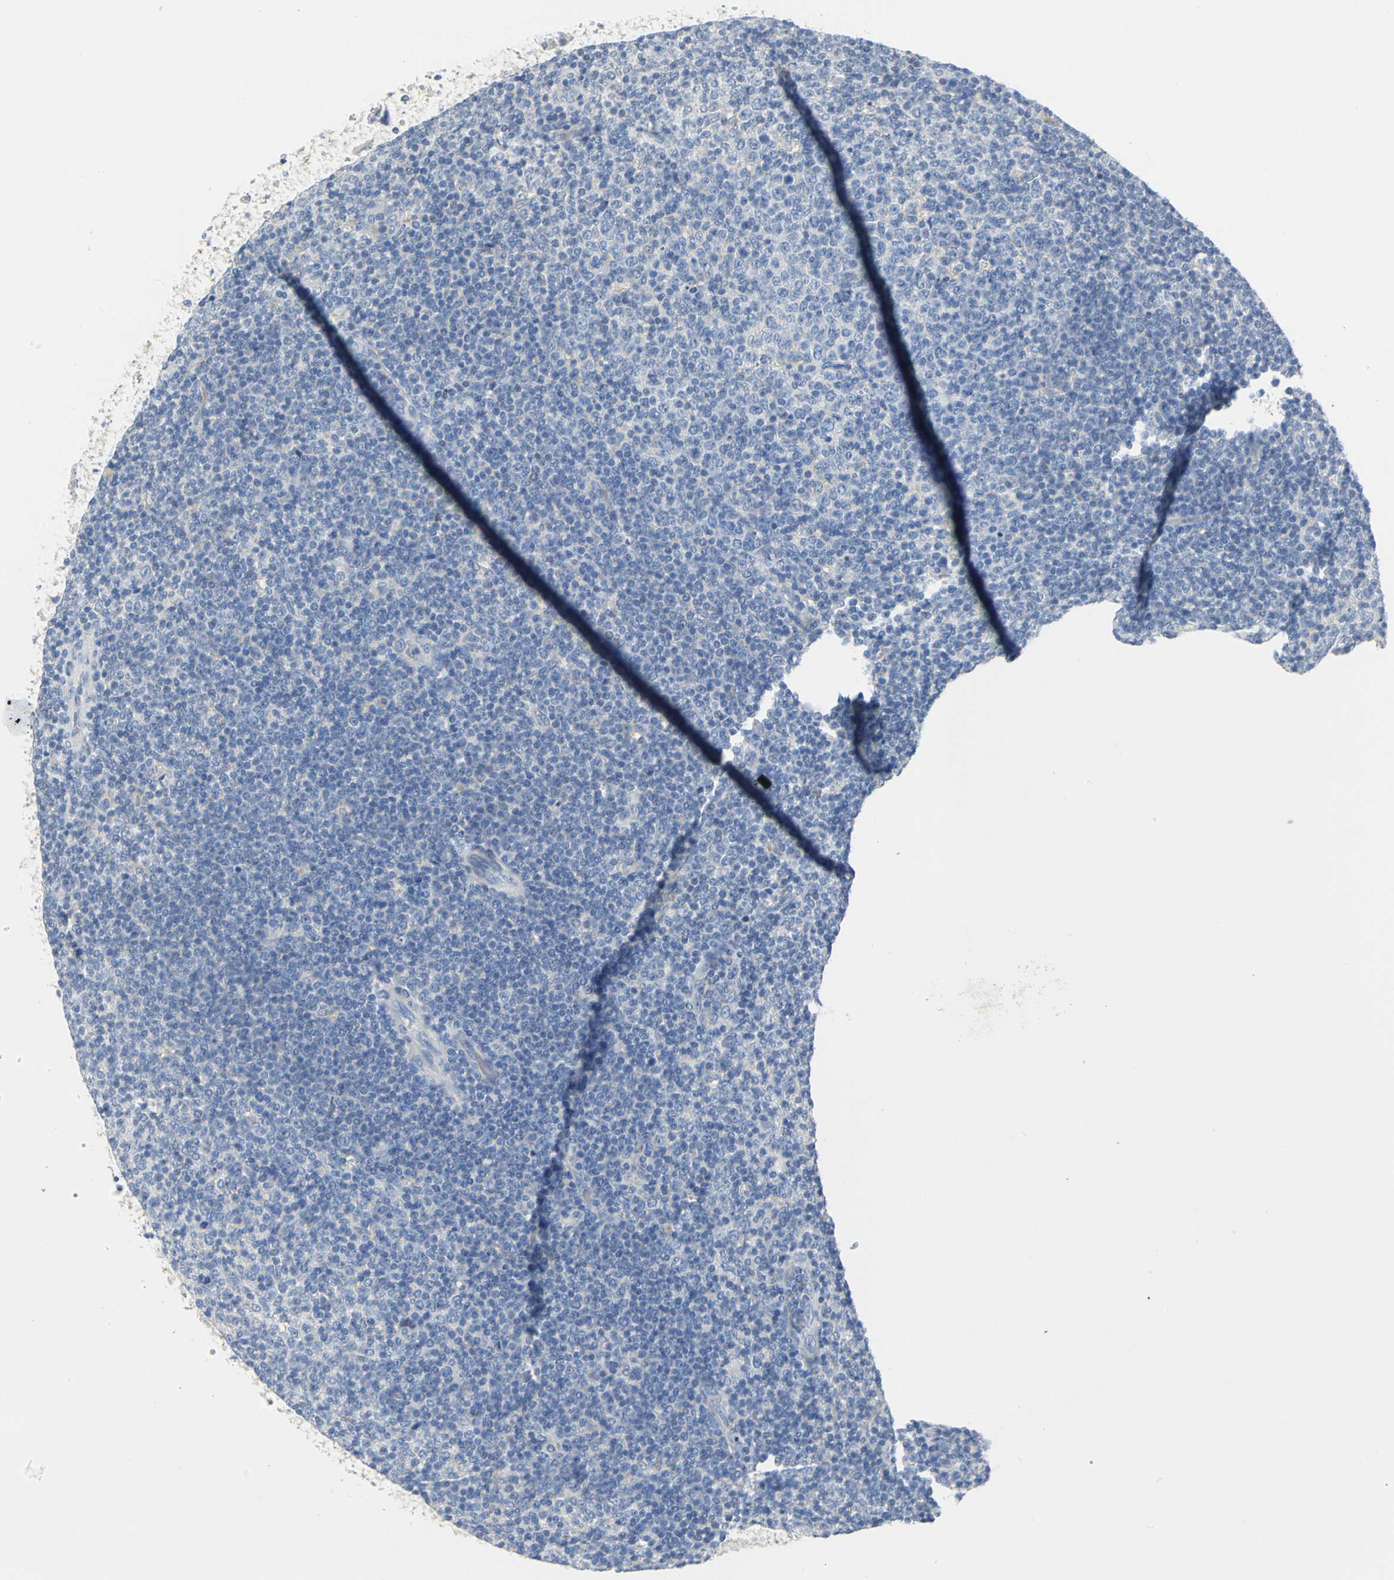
{"staining": {"intensity": "negative", "quantity": "none", "location": "none"}, "tissue": "lymphoma", "cell_type": "Tumor cells", "image_type": "cancer", "snomed": [{"axis": "morphology", "description": "Malignant lymphoma, non-Hodgkin's type, Low grade"}, {"axis": "topography", "description": "Lymph node"}], "caption": "DAB immunohistochemical staining of human lymphoma shows no significant staining in tumor cells.", "gene": "GNRH2", "patient": {"sex": "male", "age": 70}}